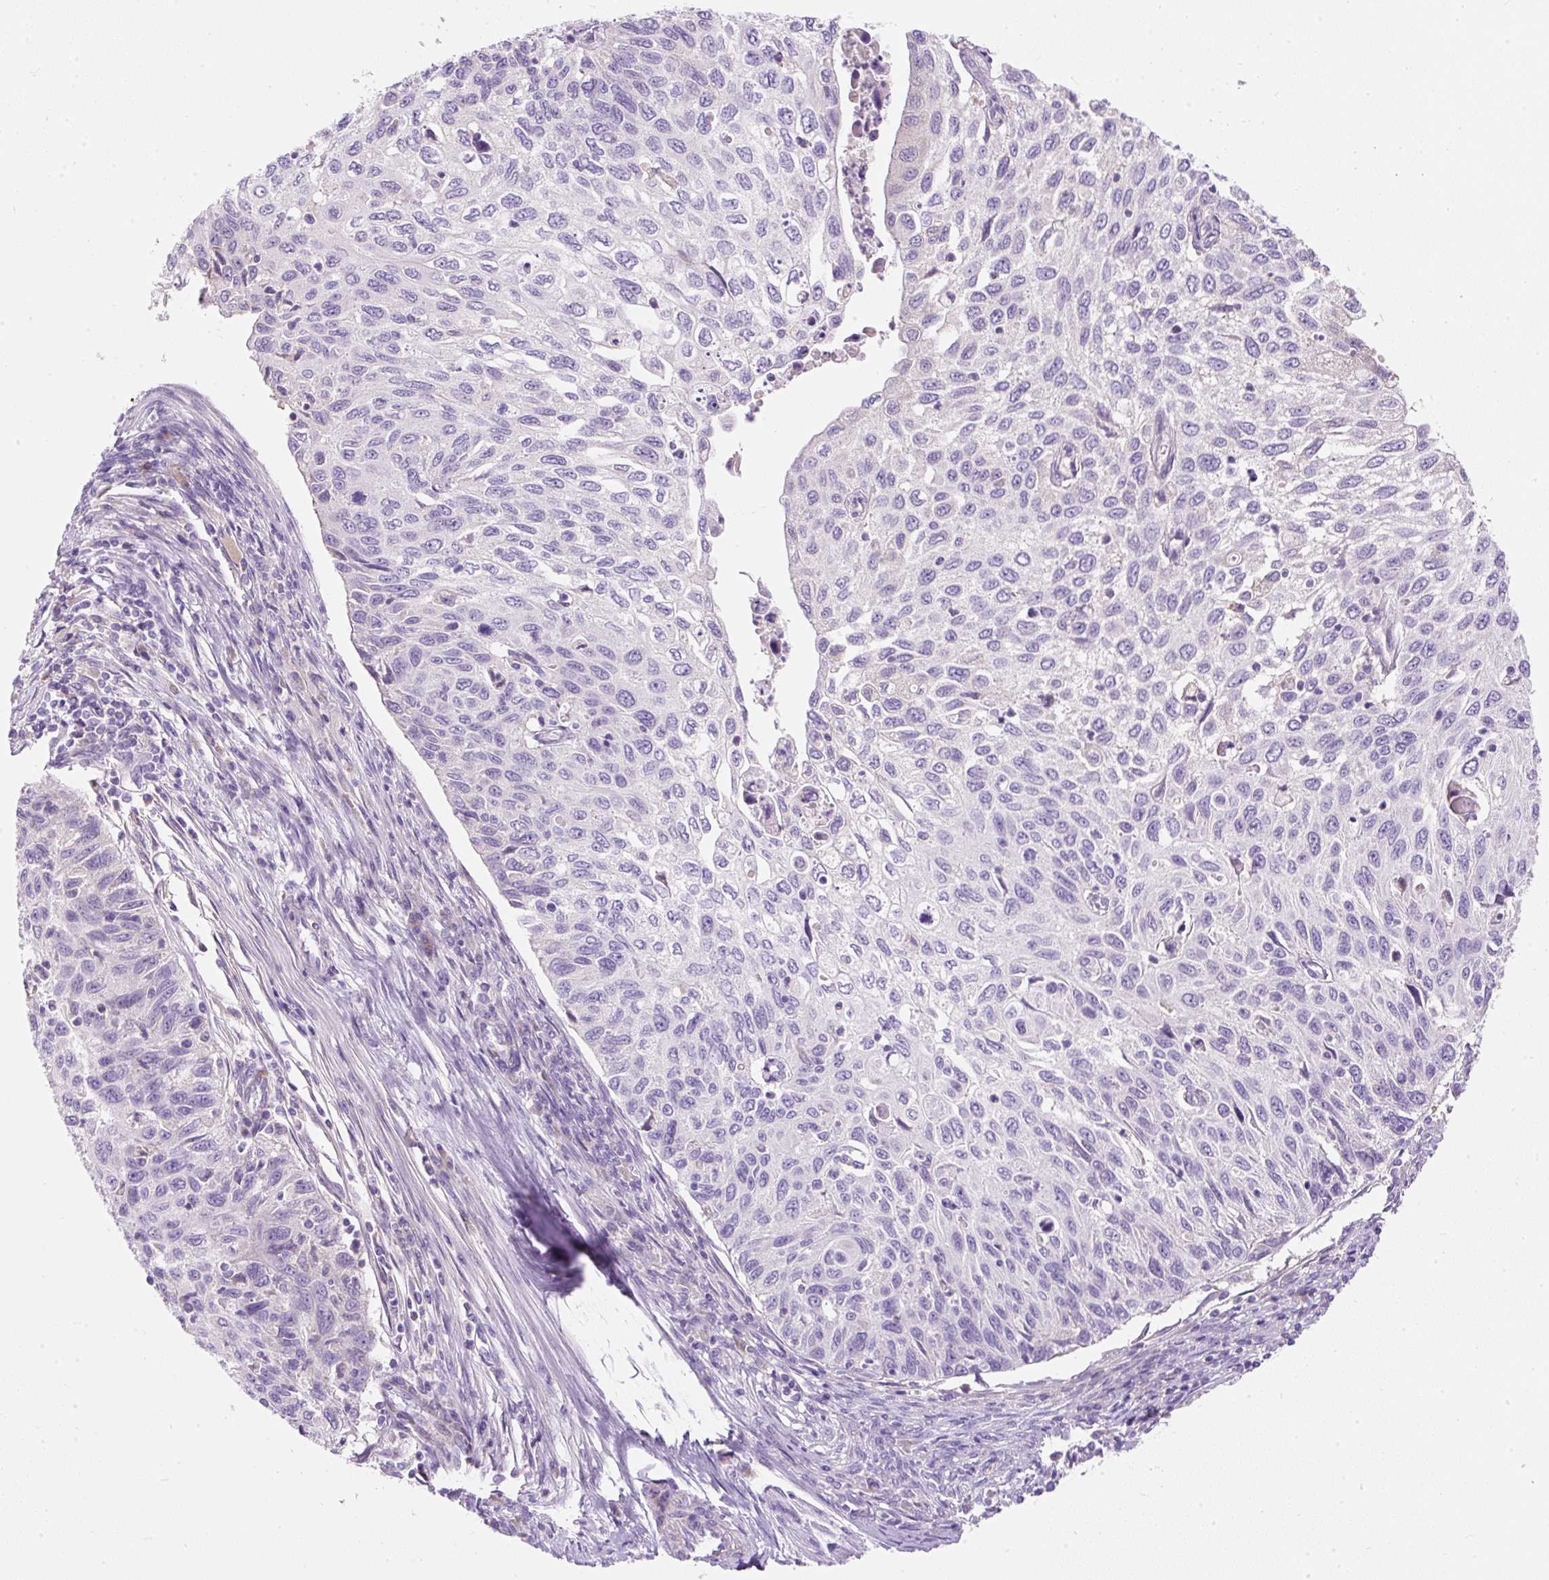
{"staining": {"intensity": "negative", "quantity": "none", "location": "none"}, "tissue": "cervical cancer", "cell_type": "Tumor cells", "image_type": "cancer", "snomed": [{"axis": "morphology", "description": "Squamous cell carcinoma, NOS"}, {"axis": "topography", "description": "Cervix"}], "caption": "This is an immunohistochemistry micrograph of human cervical cancer (squamous cell carcinoma). There is no staining in tumor cells.", "gene": "SUSD5", "patient": {"sex": "female", "age": 70}}